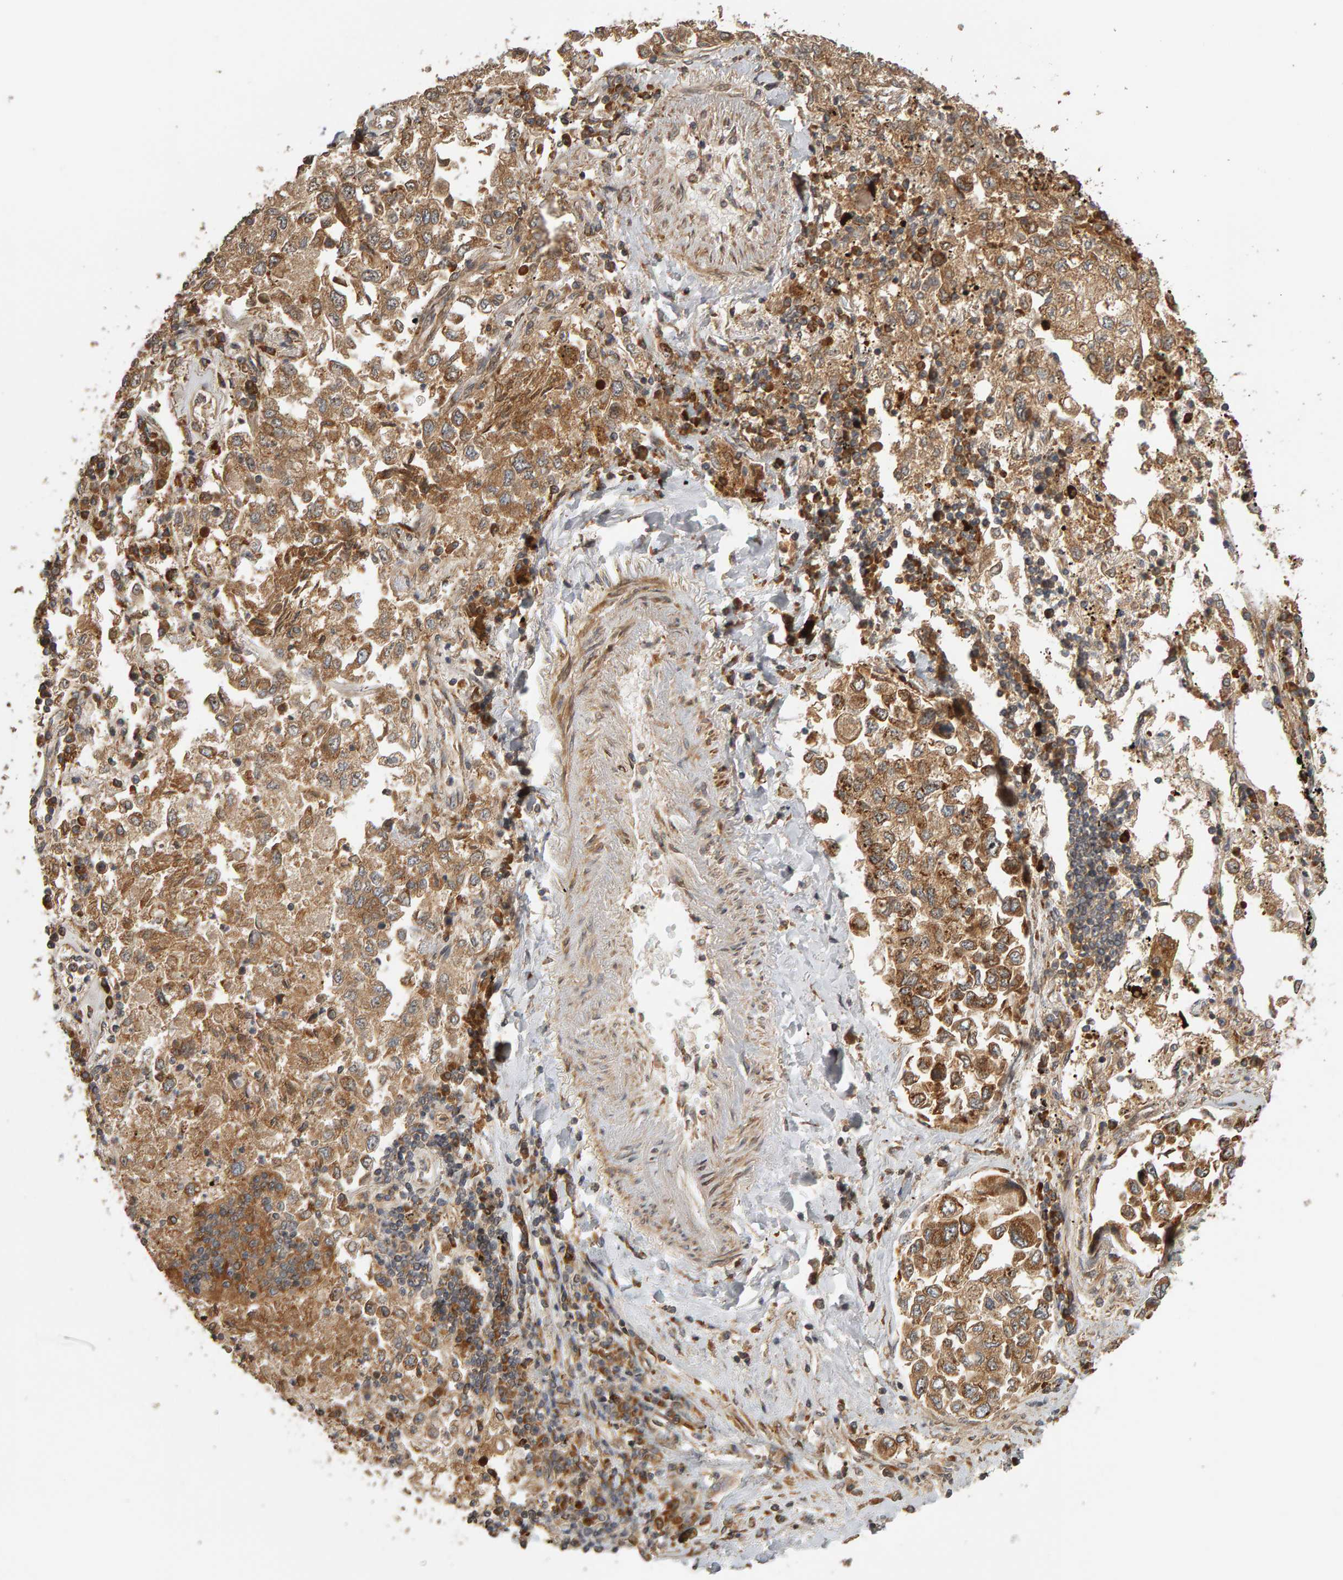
{"staining": {"intensity": "moderate", "quantity": ">75%", "location": "cytoplasmic/membranous"}, "tissue": "lung cancer", "cell_type": "Tumor cells", "image_type": "cancer", "snomed": [{"axis": "morphology", "description": "Inflammation, NOS"}, {"axis": "morphology", "description": "Adenocarcinoma, NOS"}, {"axis": "topography", "description": "Lung"}], "caption": "Protein staining demonstrates moderate cytoplasmic/membranous expression in approximately >75% of tumor cells in lung adenocarcinoma.", "gene": "ZFAND1", "patient": {"sex": "male", "age": 63}}